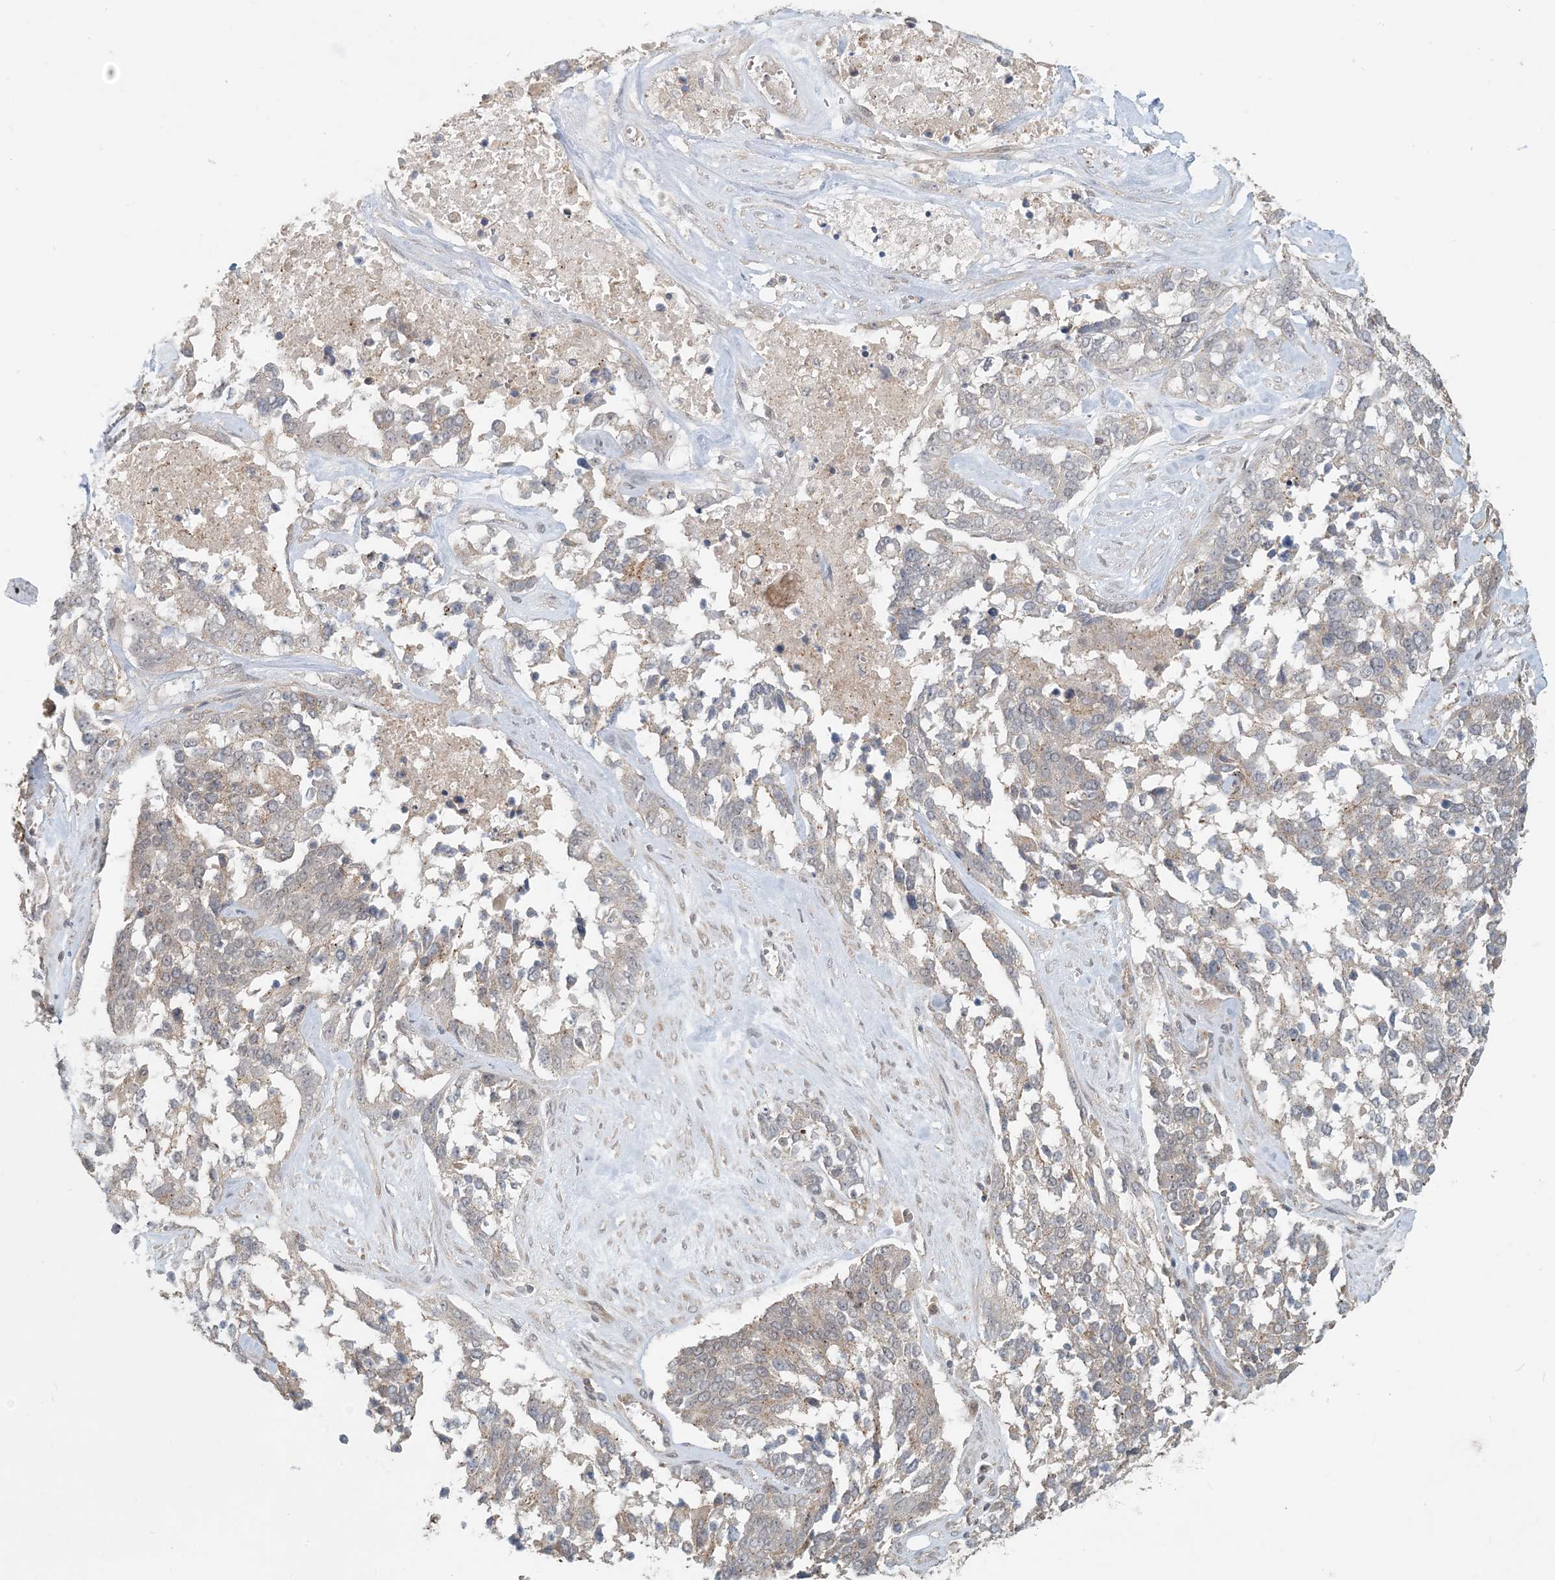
{"staining": {"intensity": "weak", "quantity": ">75%", "location": "cytoplasmic/membranous"}, "tissue": "ovarian cancer", "cell_type": "Tumor cells", "image_type": "cancer", "snomed": [{"axis": "morphology", "description": "Cystadenocarcinoma, serous, NOS"}, {"axis": "topography", "description": "Ovary"}], "caption": "Ovarian cancer stained with a protein marker shows weak staining in tumor cells.", "gene": "OBI1", "patient": {"sex": "female", "age": 44}}